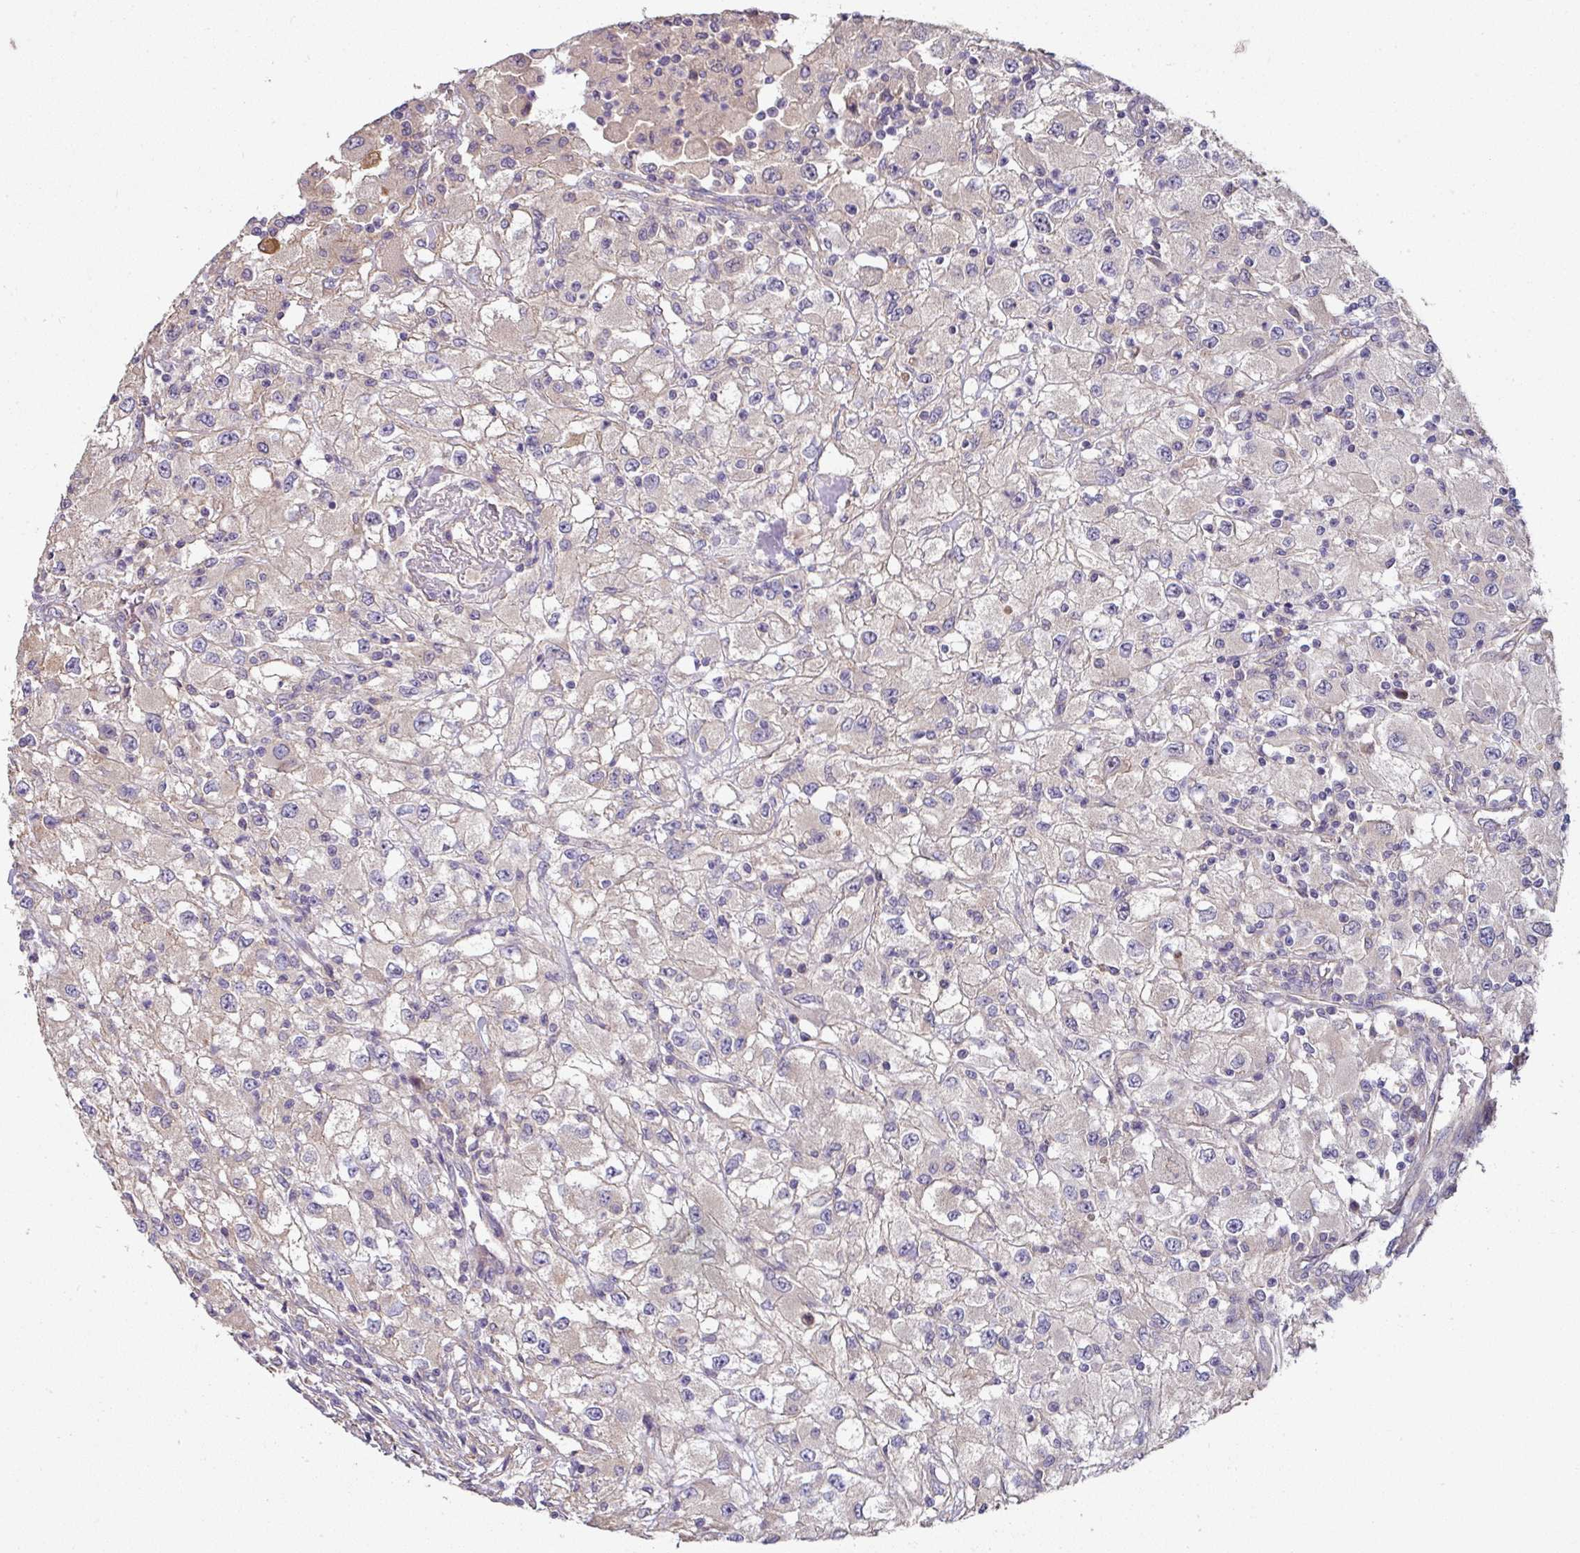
{"staining": {"intensity": "negative", "quantity": "none", "location": "none"}, "tissue": "renal cancer", "cell_type": "Tumor cells", "image_type": "cancer", "snomed": [{"axis": "morphology", "description": "Adenocarcinoma, NOS"}, {"axis": "topography", "description": "Kidney"}], "caption": "The image exhibits no staining of tumor cells in renal adenocarcinoma. The staining is performed using DAB (3,3'-diaminobenzidine) brown chromogen with nuclei counter-stained in using hematoxylin.", "gene": "C4orf48", "patient": {"sex": "female", "age": 67}}